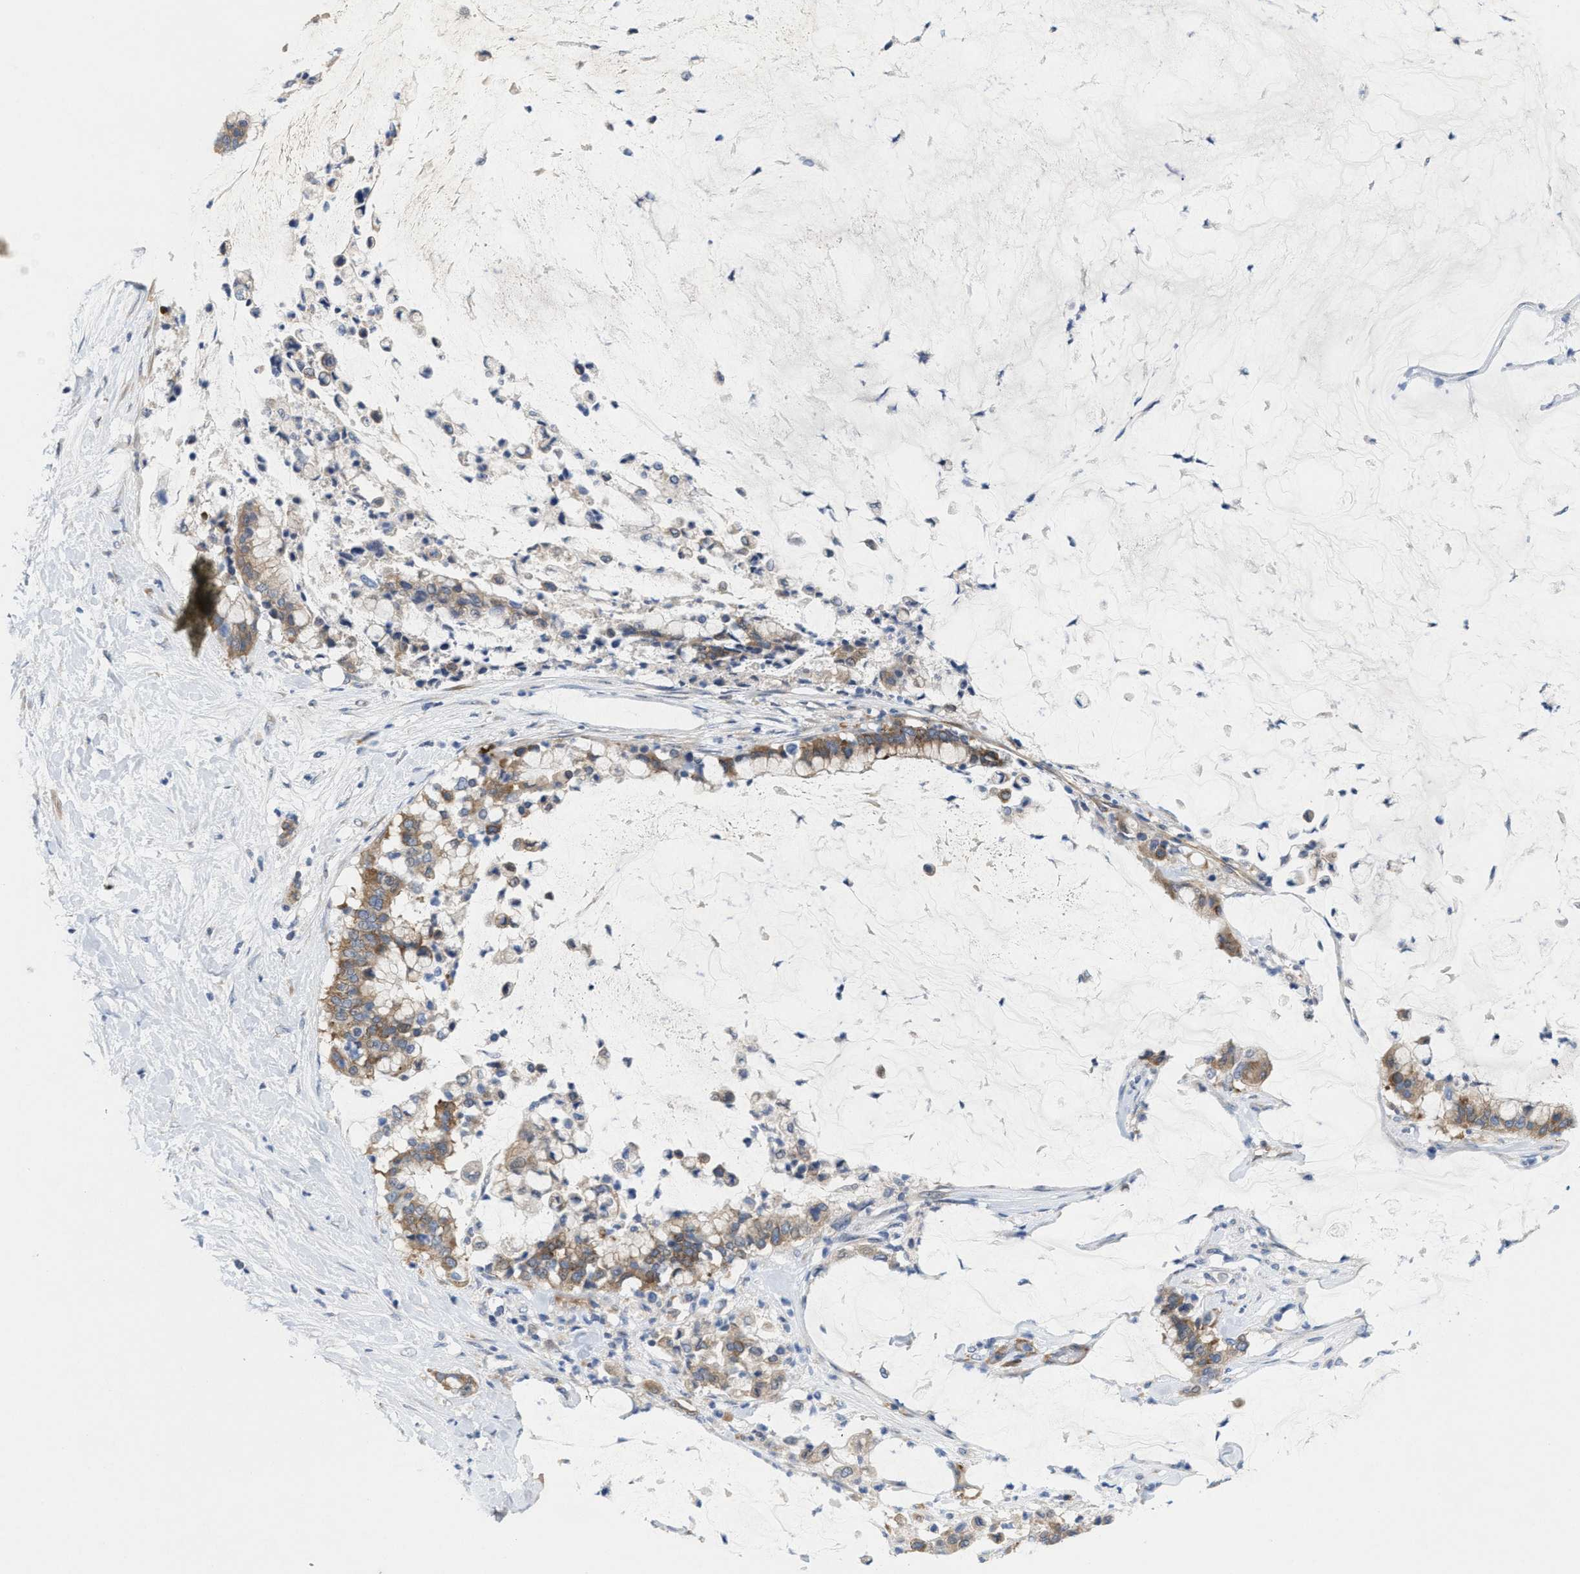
{"staining": {"intensity": "moderate", "quantity": ">75%", "location": "cytoplasmic/membranous"}, "tissue": "pancreatic cancer", "cell_type": "Tumor cells", "image_type": "cancer", "snomed": [{"axis": "morphology", "description": "Adenocarcinoma, NOS"}, {"axis": "topography", "description": "Pancreas"}], "caption": "Adenocarcinoma (pancreatic) tissue demonstrates moderate cytoplasmic/membranous expression in about >75% of tumor cells (Brightfield microscopy of DAB IHC at high magnification).", "gene": "UBAP2", "patient": {"sex": "male", "age": 41}}